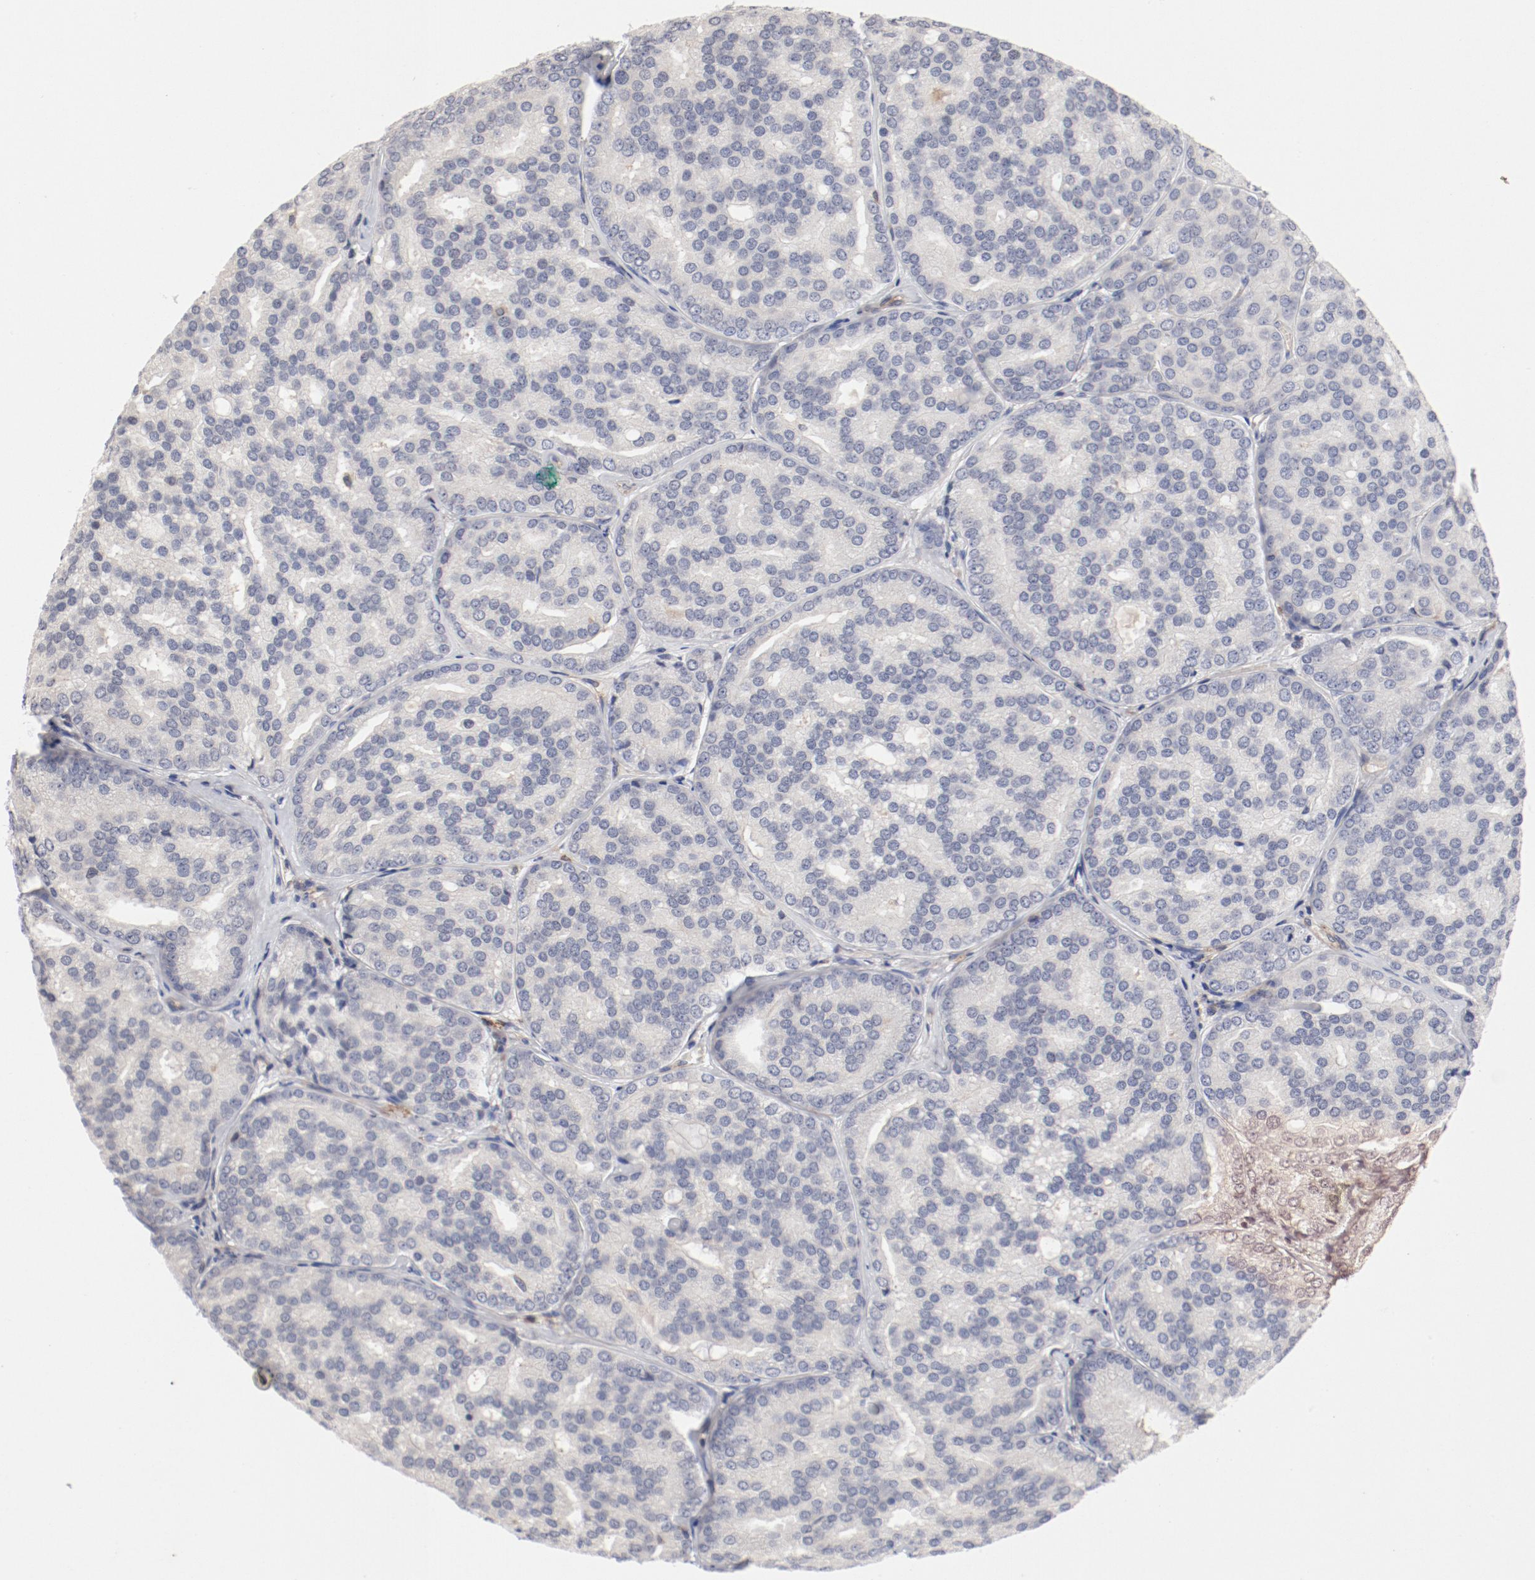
{"staining": {"intensity": "negative", "quantity": "none", "location": "none"}, "tissue": "prostate cancer", "cell_type": "Tumor cells", "image_type": "cancer", "snomed": [{"axis": "morphology", "description": "Adenocarcinoma, High grade"}, {"axis": "topography", "description": "Prostate"}], "caption": "This is an immunohistochemistry (IHC) image of prostate adenocarcinoma (high-grade). There is no staining in tumor cells.", "gene": "CBL", "patient": {"sex": "male", "age": 64}}